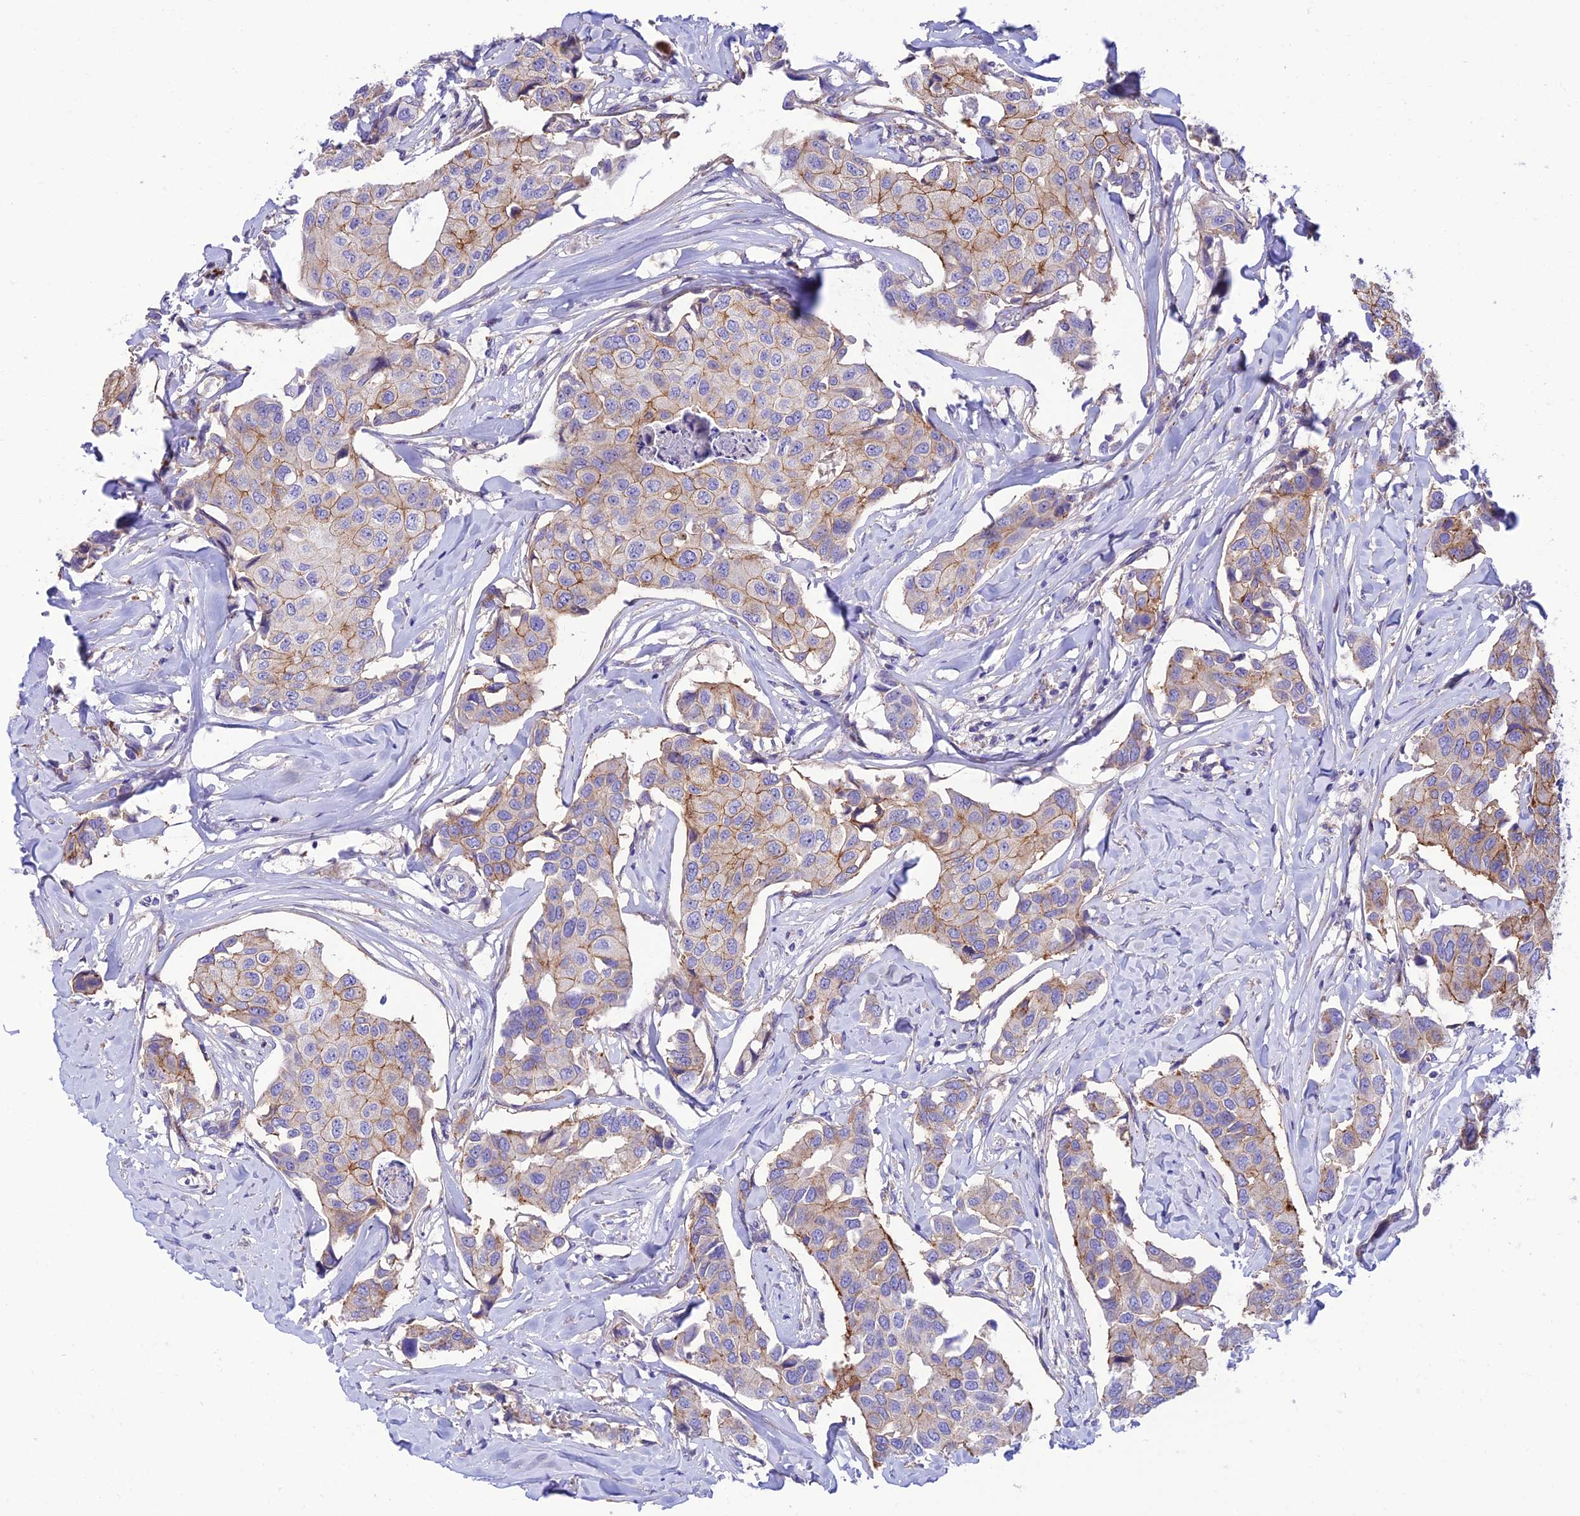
{"staining": {"intensity": "moderate", "quantity": "25%-75%", "location": "cytoplasmic/membranous"}, "tissue": "breast cancer", "cell_type": "Tumor cells", "image_type": "cancer", "snomed": [{"axis": "morphology", "description": "Duct carcinoma"}, {"axis": "topography", "description": "Breast"}], "caption": "Tumor cells reveal medium levels of moderate cytoplasmic/membranous positivity in approximately 25%-75% of cells in breast cancer (intraductal carcinoma).", "gene": "CCDC157", "patient": {"sex": "female", "age": 80}}